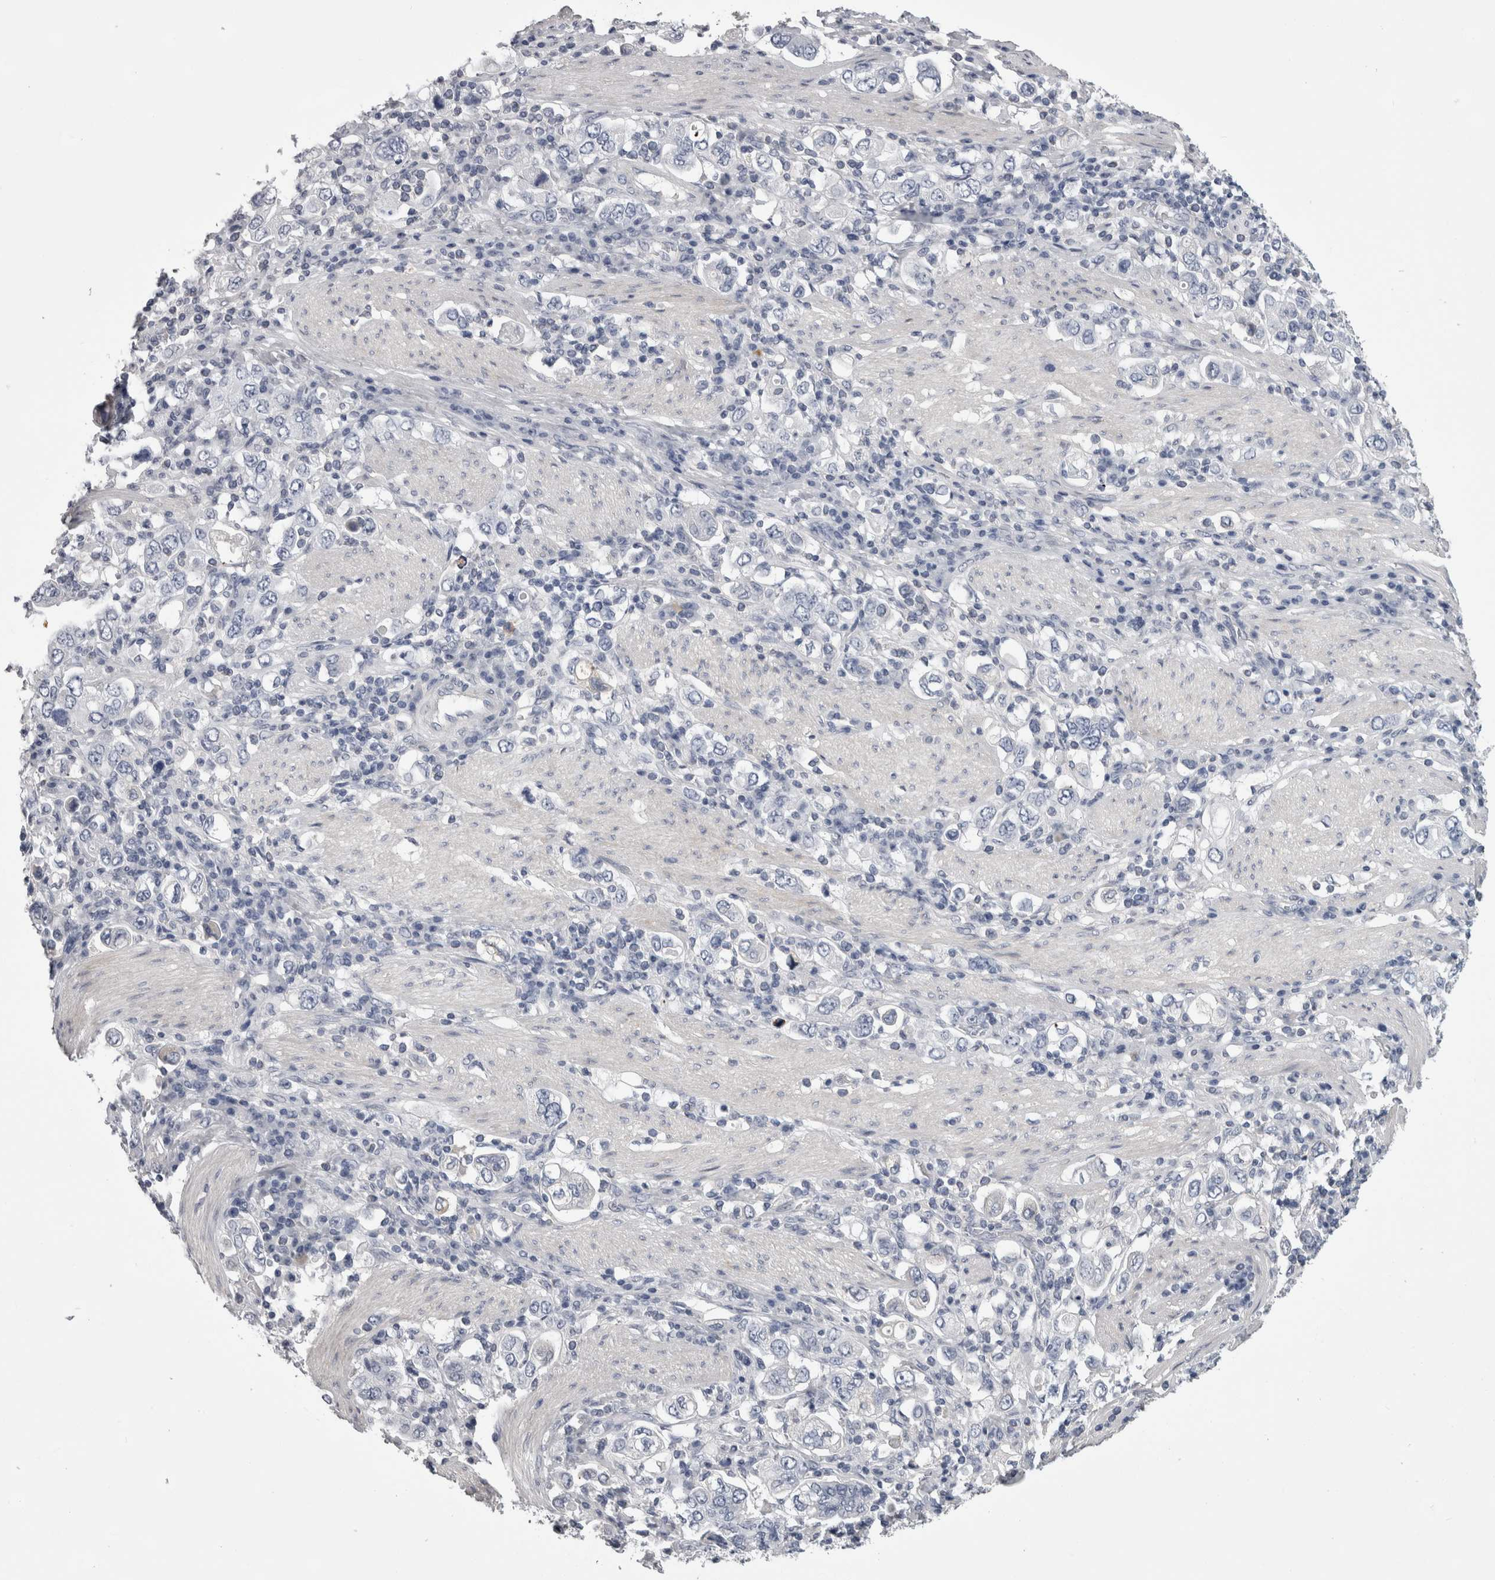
{"staining": {"intensity": "negative", "quantity": "none", "location": "none"}, "tissue": "stomach cancer", "cell_type": "Tumor cells", "image_type": "cancer", "snomed": [{"axis": "morphology", "description": "Adenocarcinoma, NOS"}, {"axis": "topography", "description": "Stomach, upper"}], "caption": "Immunohistochemistry histopathology image of neoplastic tissue: adenocarcinoma (stomach) stained with DAB displays no significant protein staining in tumor cells.", "gene": "AFMID", "patient": {"sex": "male", "age": 62}}